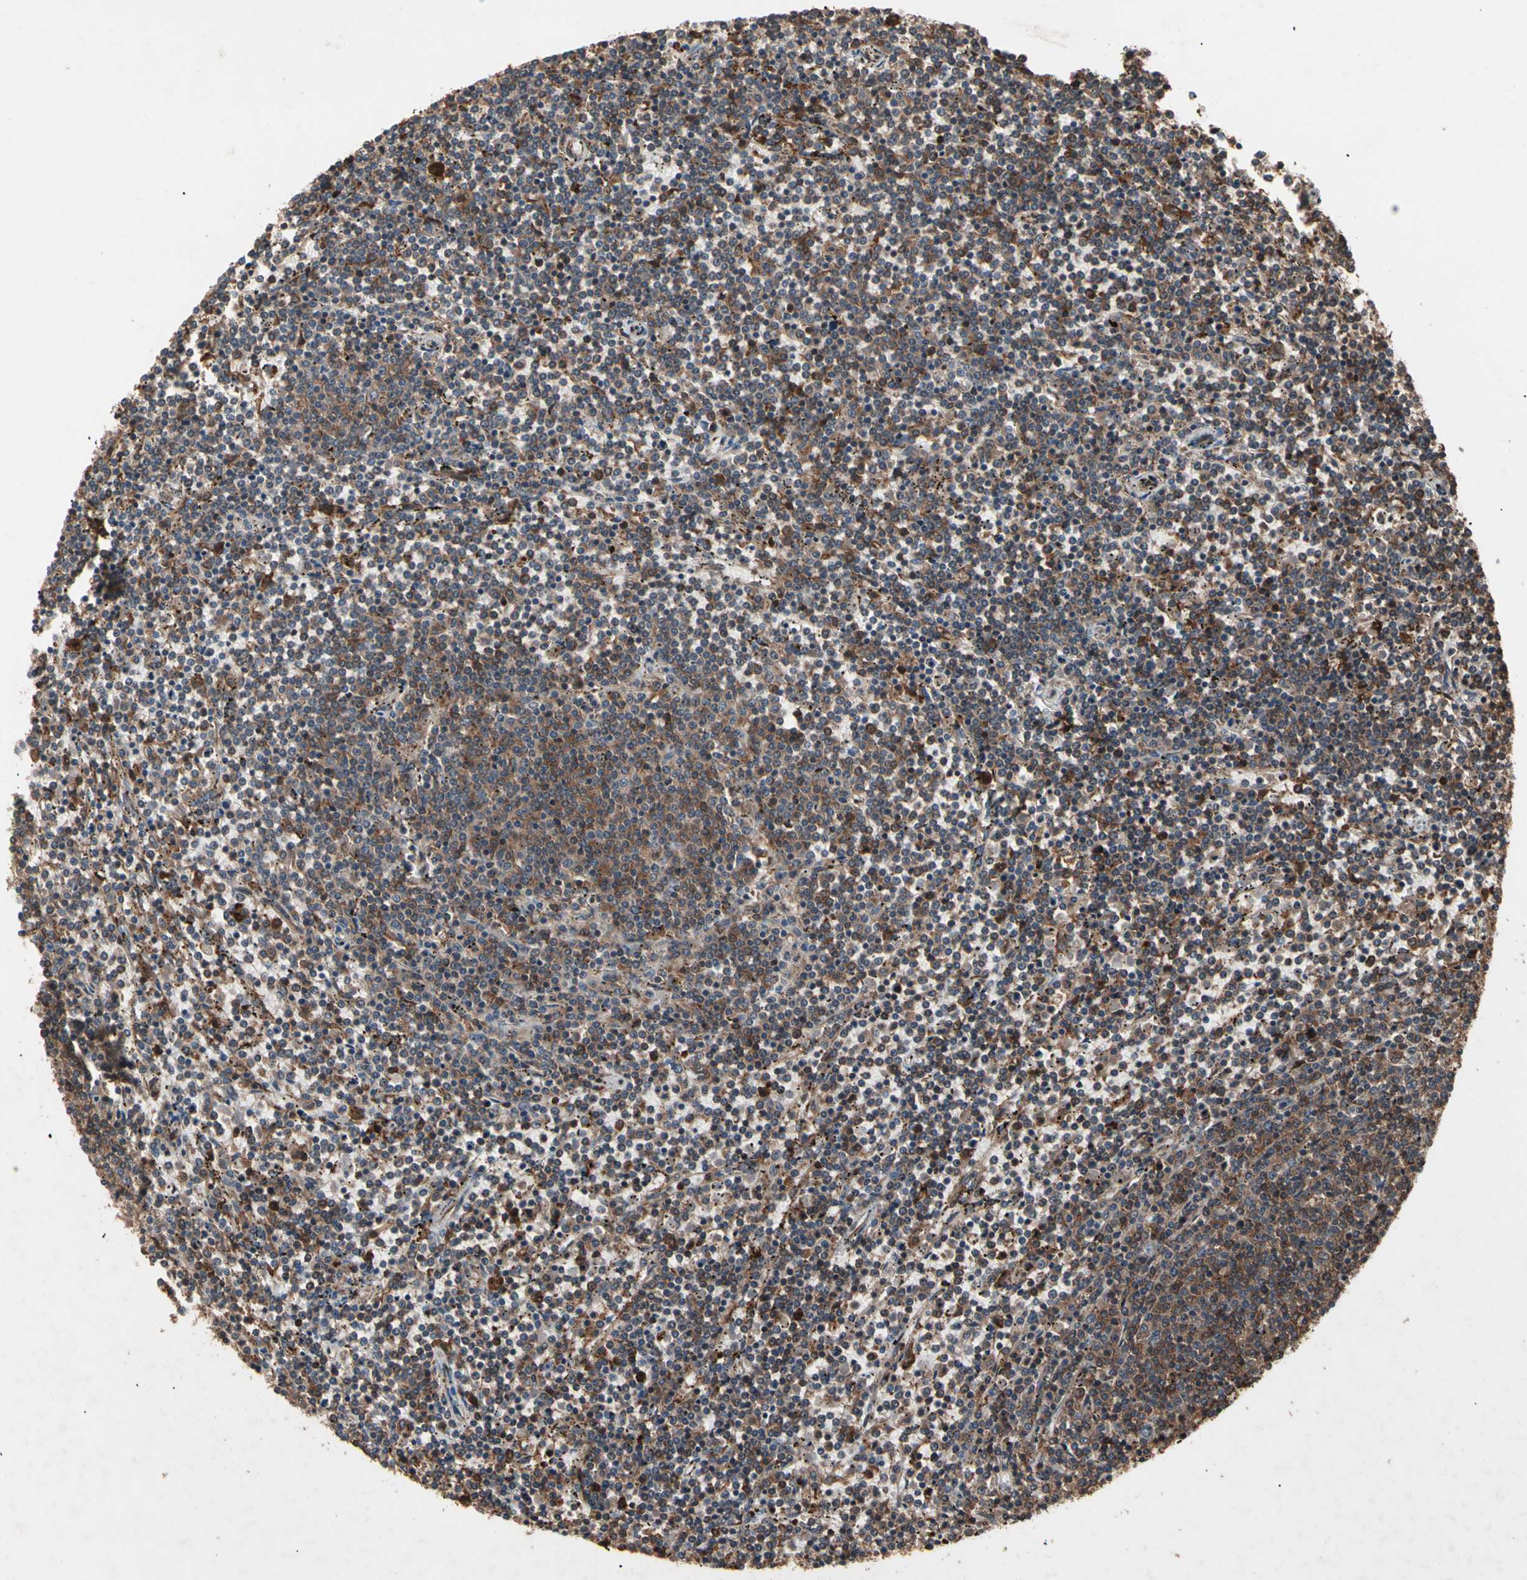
{"staining": {"intensity": "moderate", "quantity": ">75%", "location": "cytoplasmic/membranous"}, "tissue": "lymphoma", "cell_type": "Tumor cells", "image_type": "cancer", "snomed": [{"axis": "morphology", "description": "Malignant lymphoma, non-Hodgkin's type, Low grade"}, {"axis": "topography", "description": "Spleen"}], "caption": "Malignant lymphoma, non-Hodgkin's type (low-grade) stained with a protein marker exhibits moderate staining in tumor cells.", "gene": "AGBL2", "patient": {"sex": "female", "age": 50}}